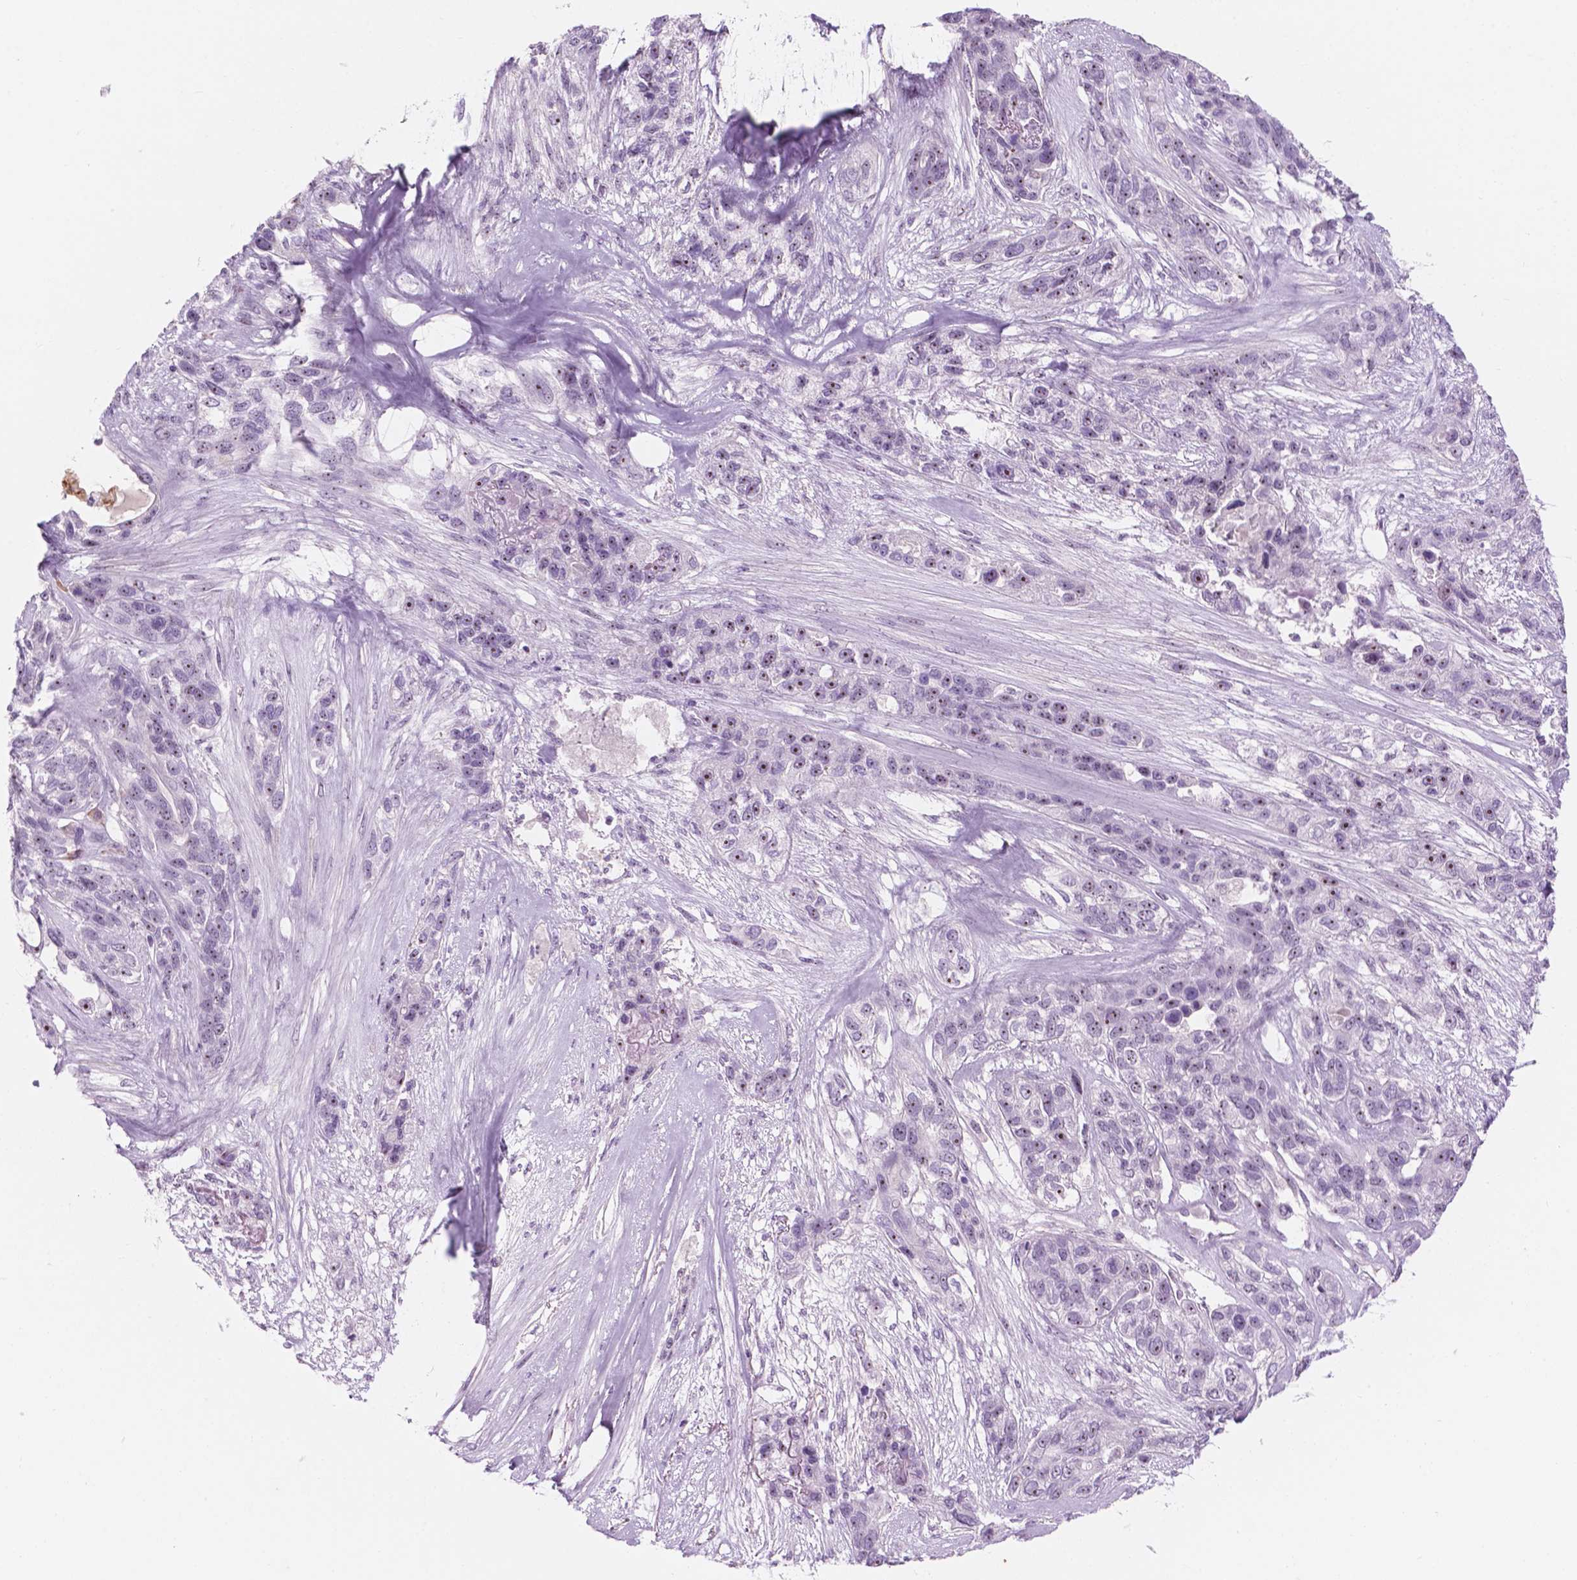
{"staining": {"intensity": "weak", "quantity": "<25%", "location": "nuclear"}, "tissue": "lung cancer", "cell_type": "Tumor cells", "image_type": "cancer", "snomed": [{"axis": "morphology", "description": "Squamous cell carcinoma, NOS"}, {"axis": "topography", "description": "Lung"}], "caption": "Immunohistochemical staining of lung cancer (squamous cell carcinoma) exhibits no significant expression in tumor cells.", "gene": "ZNF853", "patient": {"sex": "female", "age": 70}}